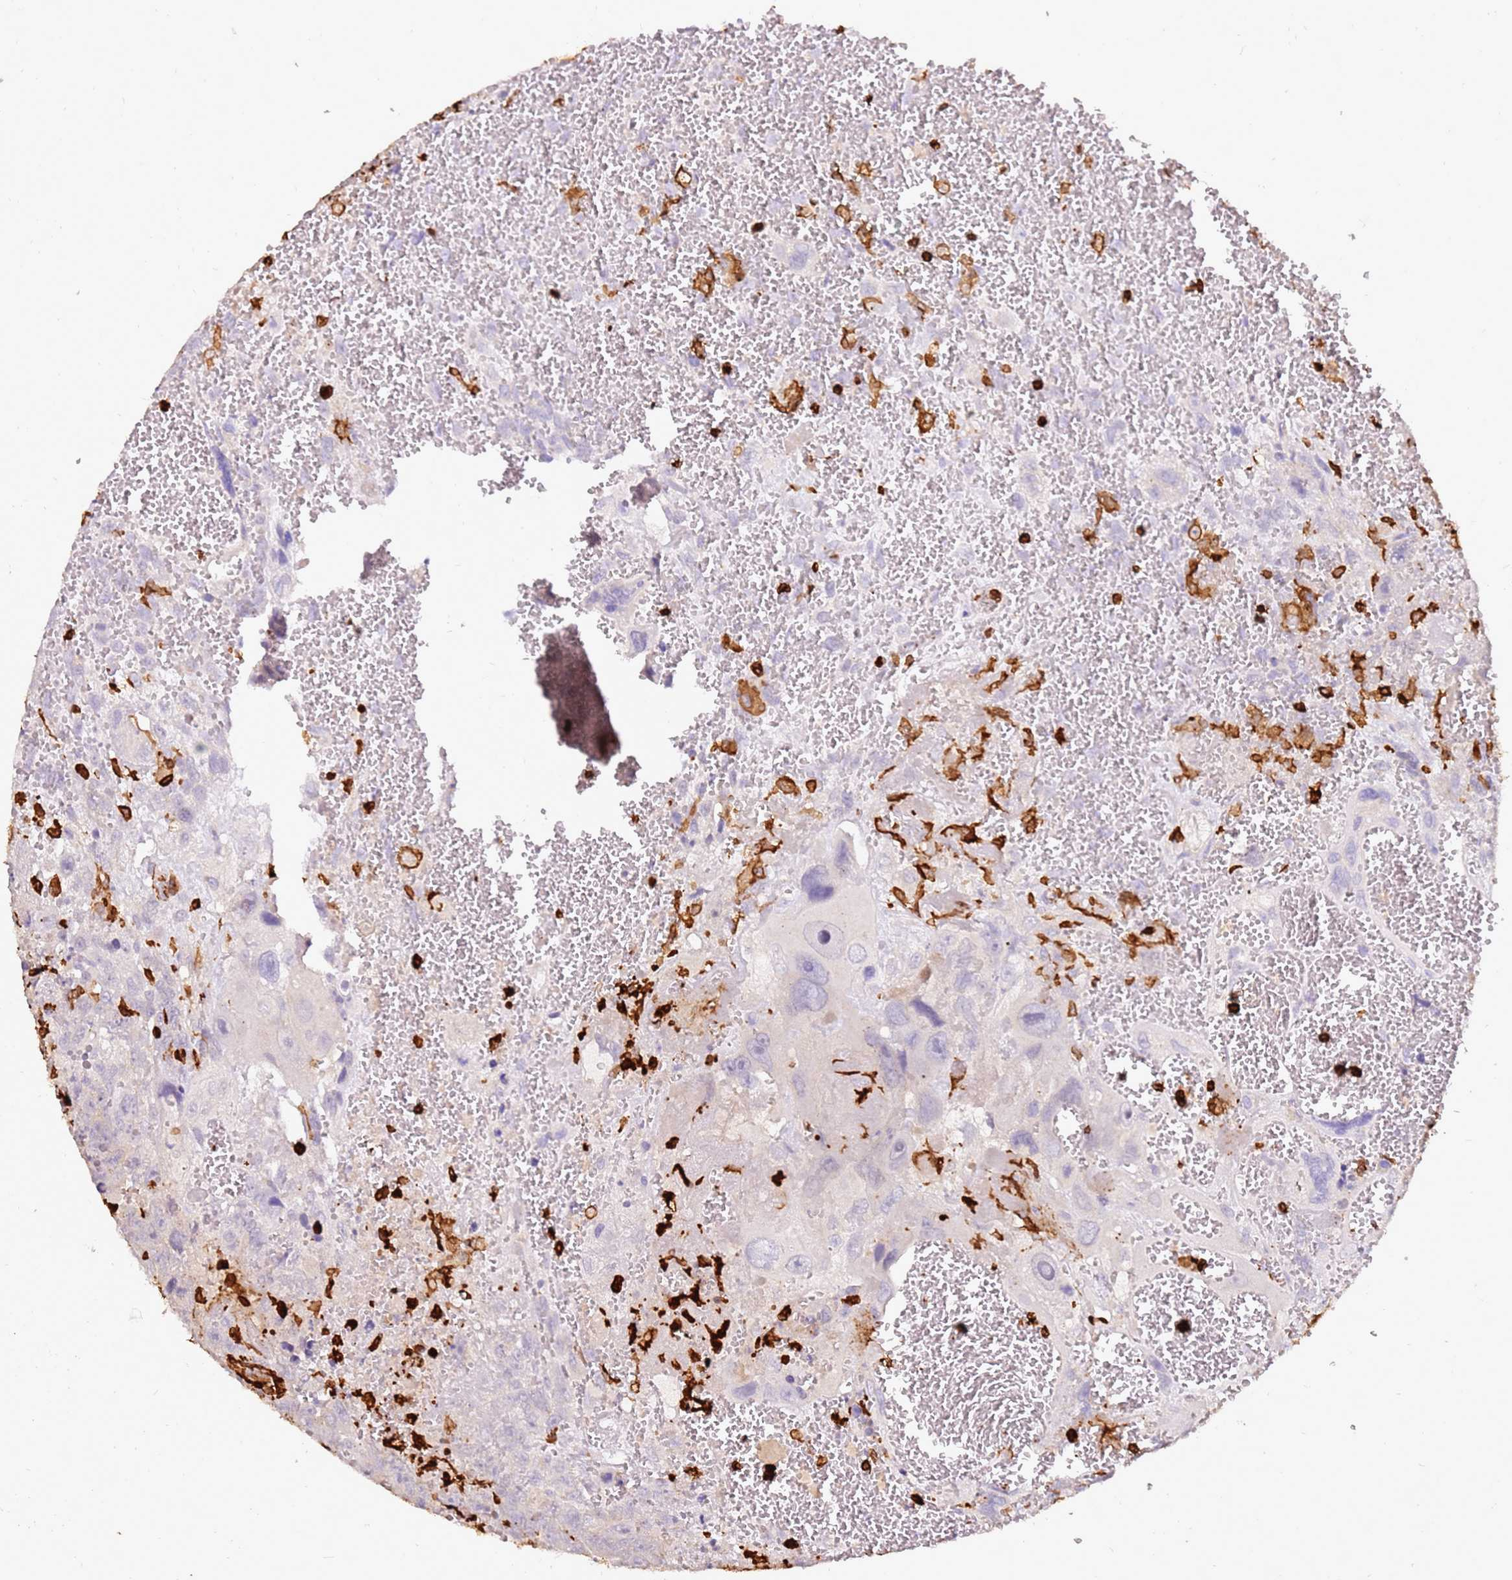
{"staining": {"intensity": "negative", "quantity": "none", "location": "none"}, "tissue": "testis cancer", "cell_type": "Tumor cells", "image_type": "cancer", "snomed": [{"axis": "morphology", "description": "Carcinoma, Embryonal, NOS"}, {"axis": "topography", "description": "Testis"}], "caption": "Immunohistochemistry image of embryonal carcinoma (testis) stained for a protein (brown), which demonstrates no positivity in tumor cells.", "gene": "CORO1A", "patient": {"sex": "male", "age": 28}}